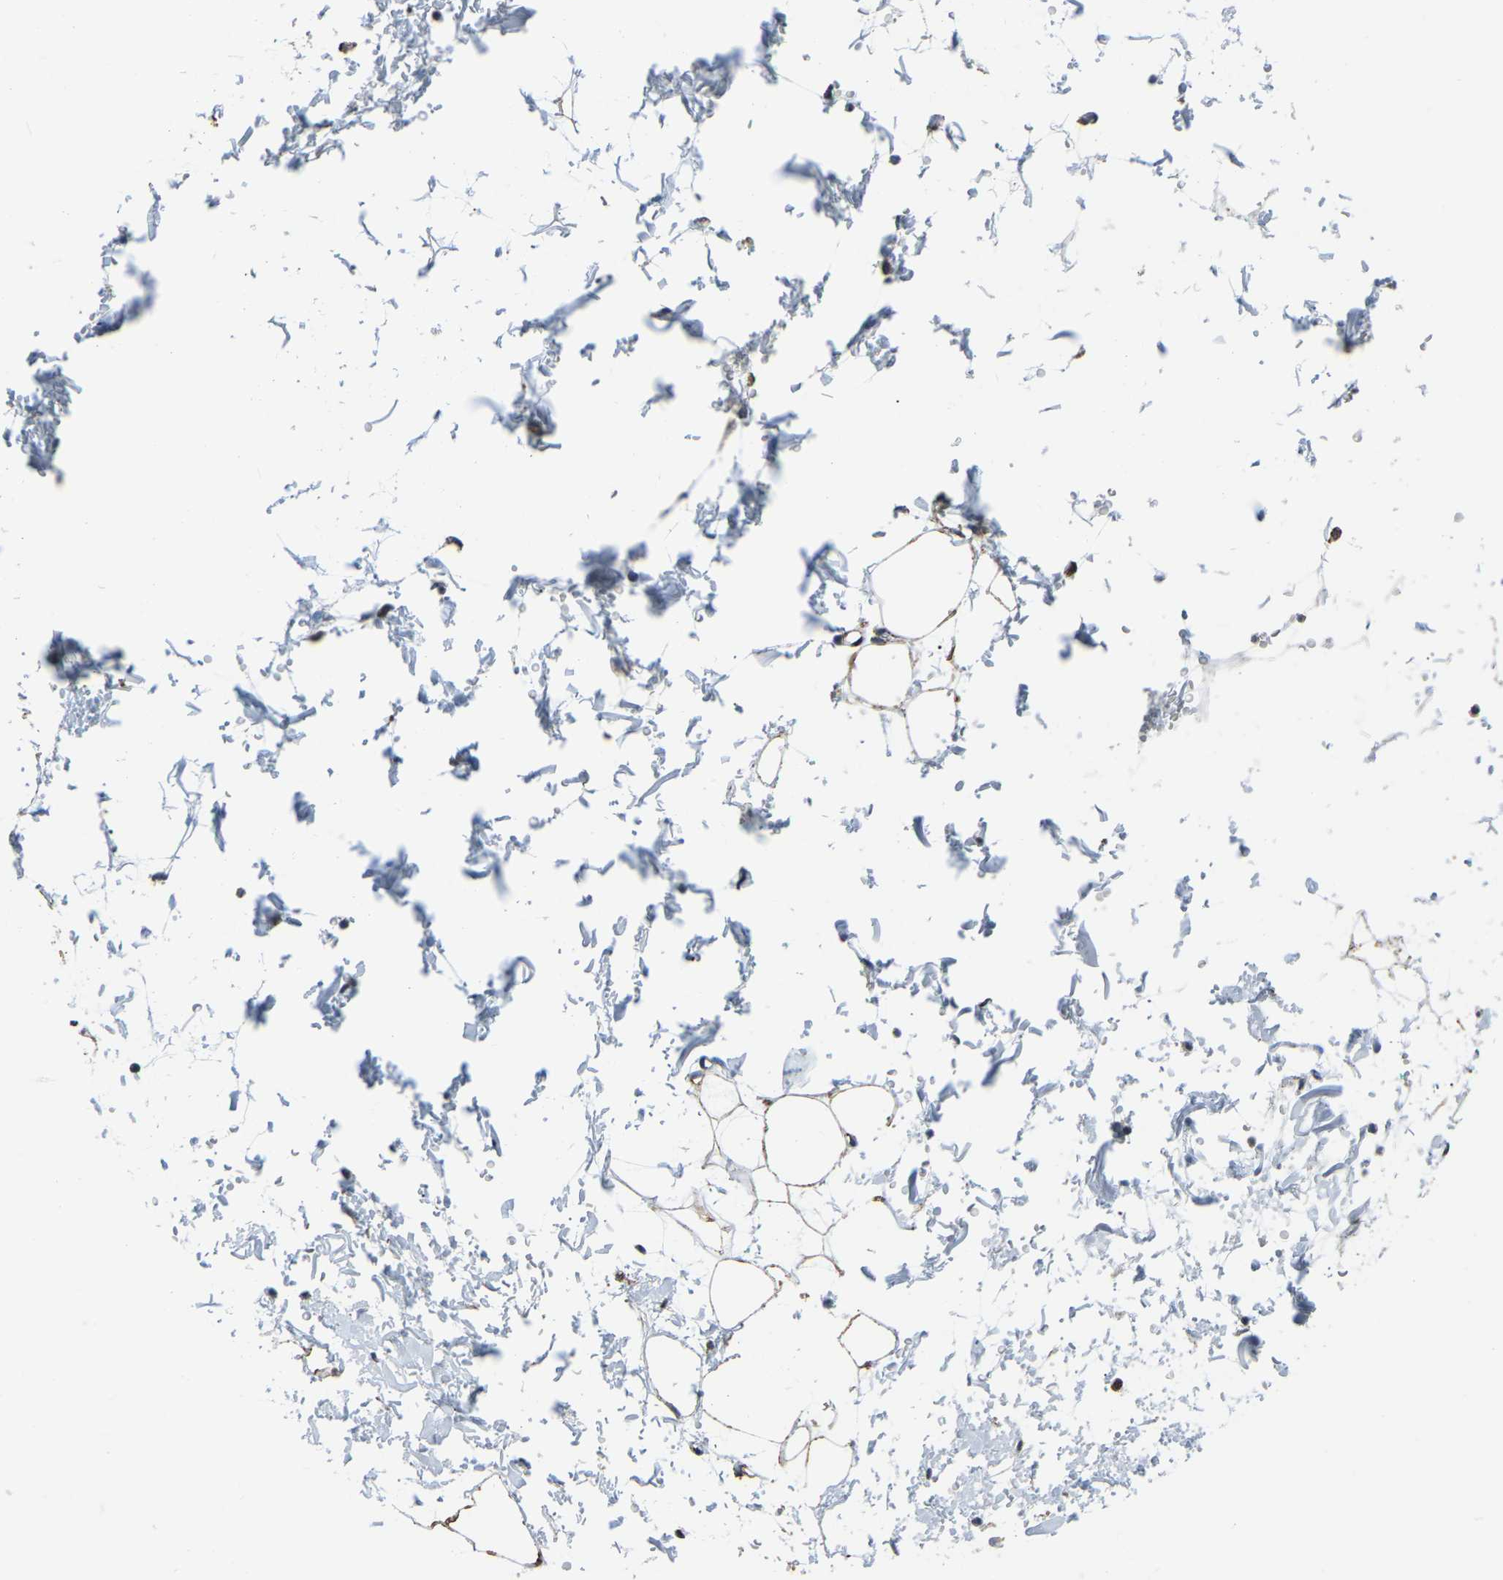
{"staining": {"intensity": "weak", "quantity": ">75%", "location": "cytoplasmic/membranous"}, "tissue": "adipose tissue", "cell_type": "Adipocytes", "image_type": "normal", "snomed": [{"axis": "morphology", "description": "Normal tissue, NOS"}, {"axis": "topography", "description": "Soft tissue"}], "caption": "A micrograph of human adipose tissue stained for a protein demonstrates weak cytoplasmic/membranous brown staining in adipocytes. The protein is stained brown, and the nuclei are stained in blue (DAB IHC with brightfield microscopy, high magnification).", "gene": "RBM33", "patient": {"sex": "male", "age": 72}}